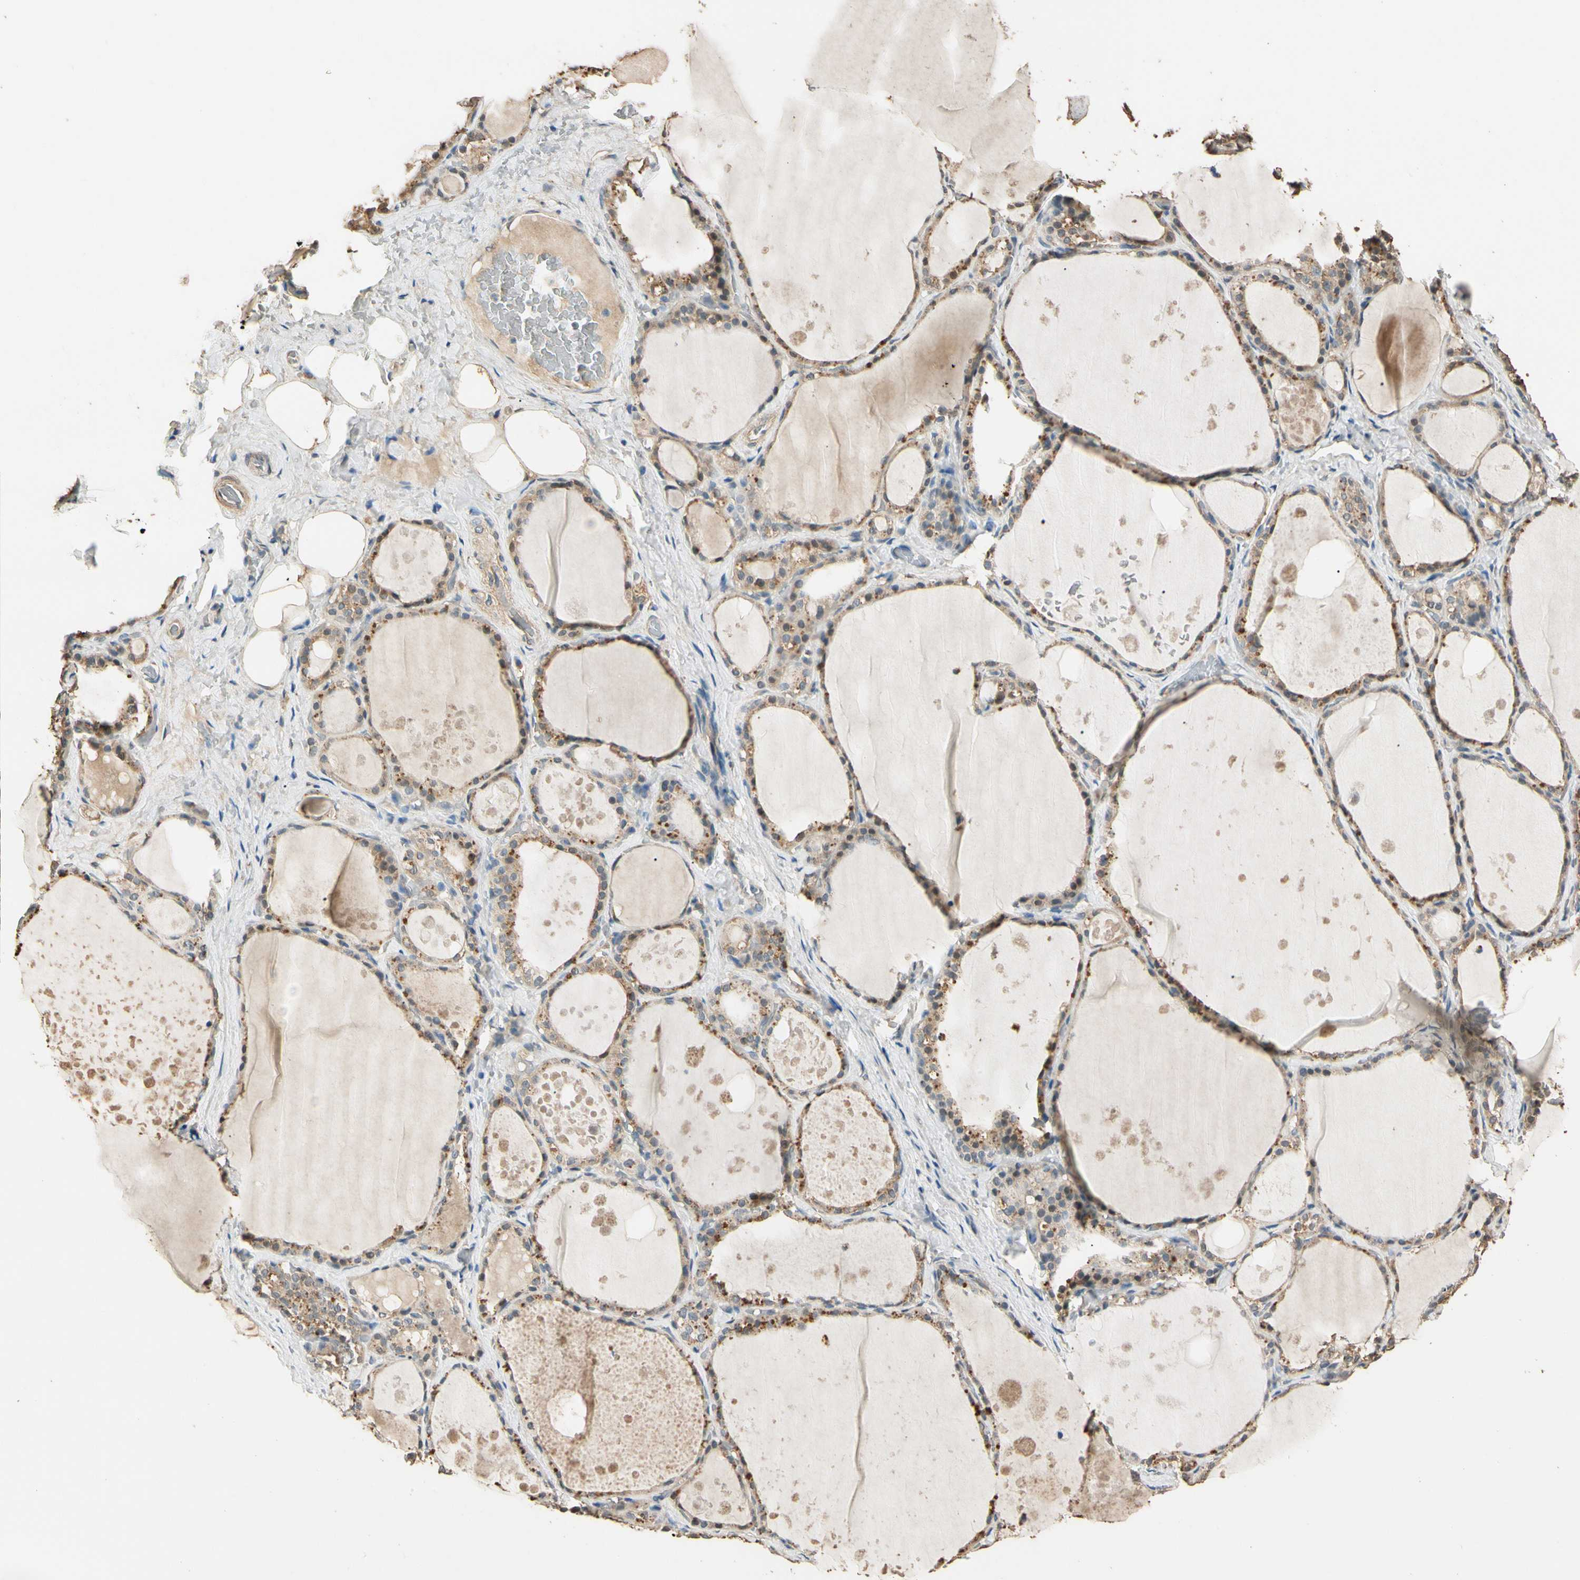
{"staining": {"intensity": "moderate", "quantity": ">75%", "location": "cytoplasmic/membranous"}, "tissue": "thyroid gland", "cell_type": "Glandular cells", "image_type": "normal", "snomed": [{"axis": "morphology", "description": "Normal tissue, NOS"}, {"axis": "topography", "description": "Thyroid gland"}], "caption": "A brown stain highlights moderate cytoplasmic/membranous positivity of a protein in glandular cells of benign thyroid gland.", "gene": "CDH6", "patient": {"sex": "male", "age": 61}}